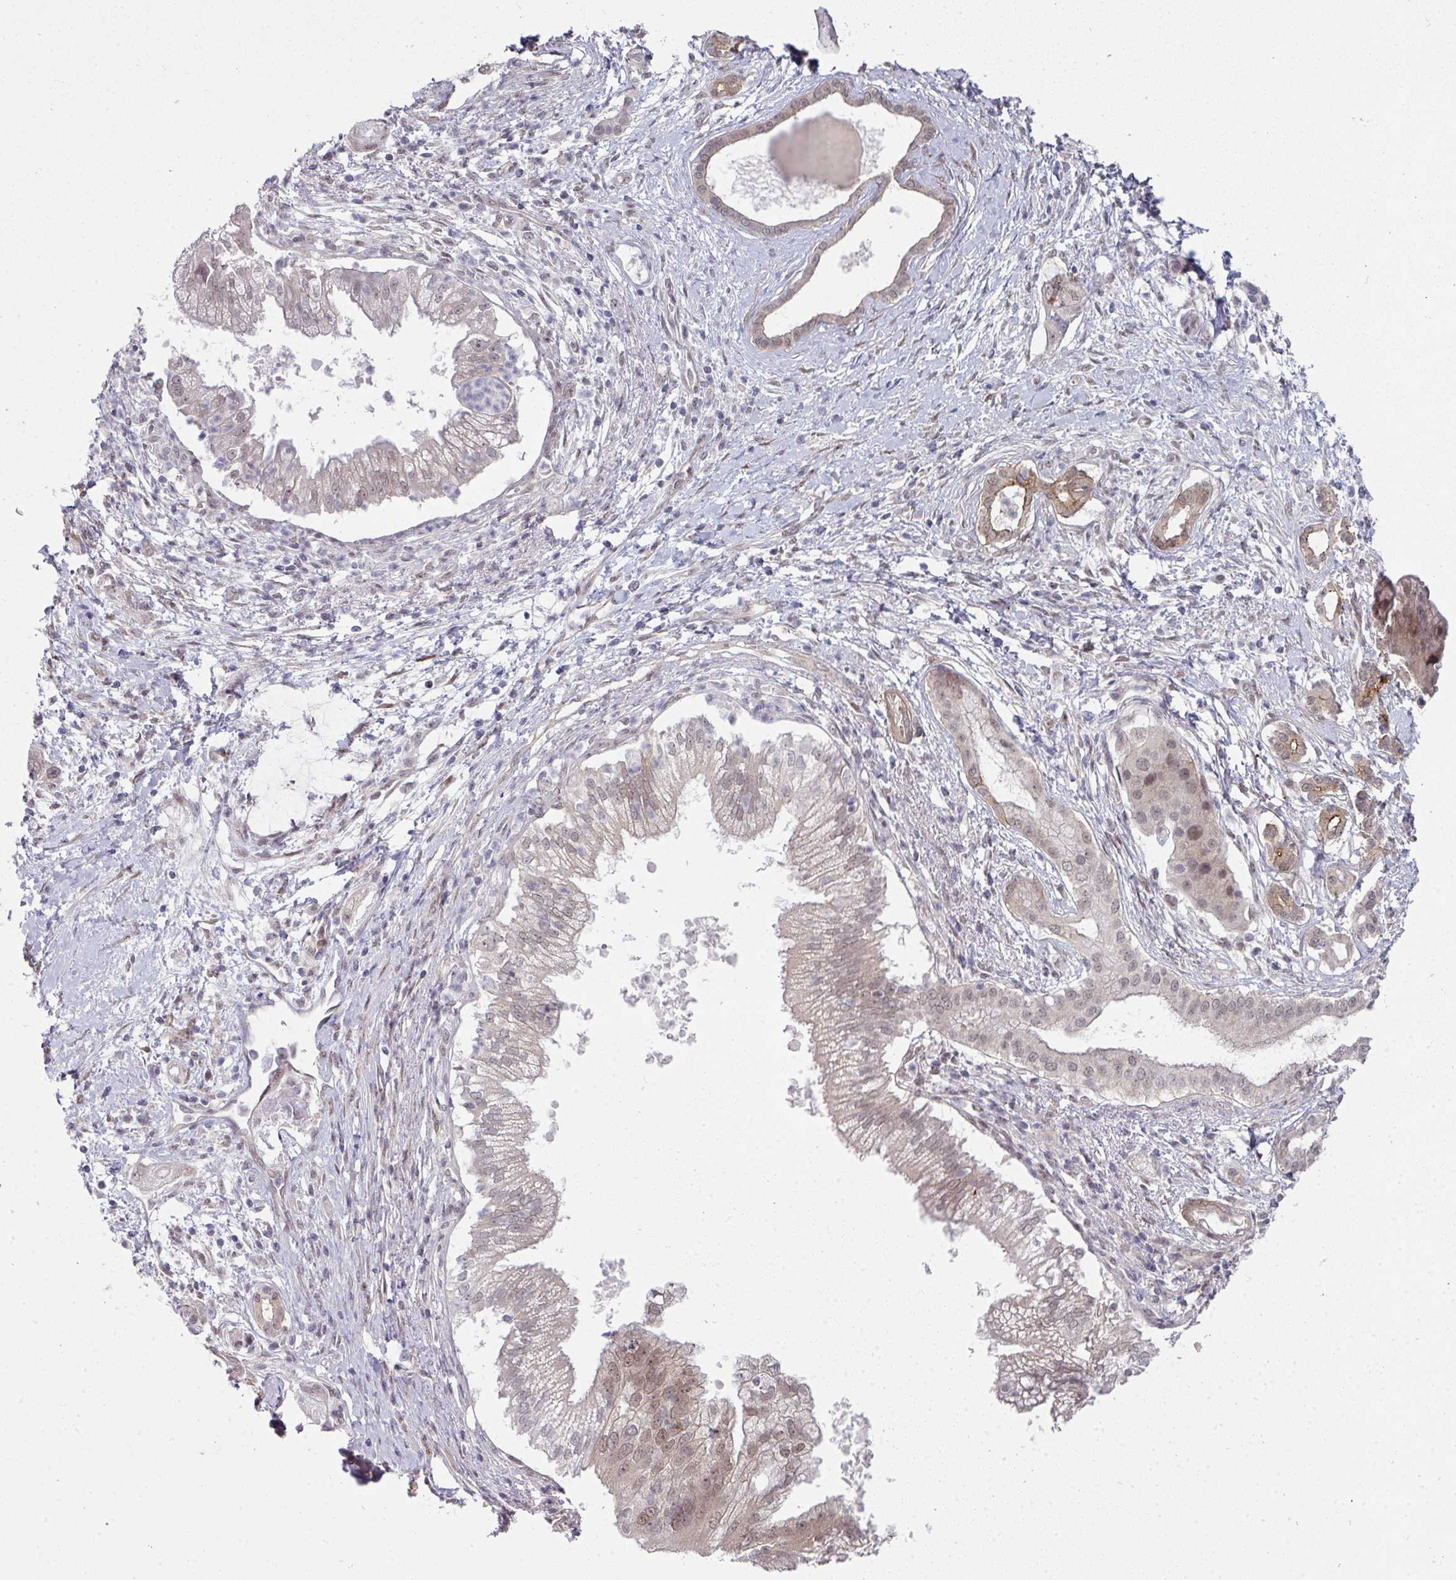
{"staining": {"intensity": "weak", "quantity": "25%-75%", "location": "nuclear"}, "tissue": "pancreatic cancer", "cell_type": "Tumor cells", "image_type": "cancer", "snomed": [{"axis": "morphology", "description": "Adenocarcinoma, NOS"}, {"axis": "topography", "description": "Pancreas"}], "caption": "IHC (DAB (3,3'-diaminobenzidine)) staining of pancreatic adenocarcinoma displays weak nuclear protein expression in approximately 25%-75% of tumor cells.", "gene": "TMCC1", "patient": {"sex": "male", "age": 70}}